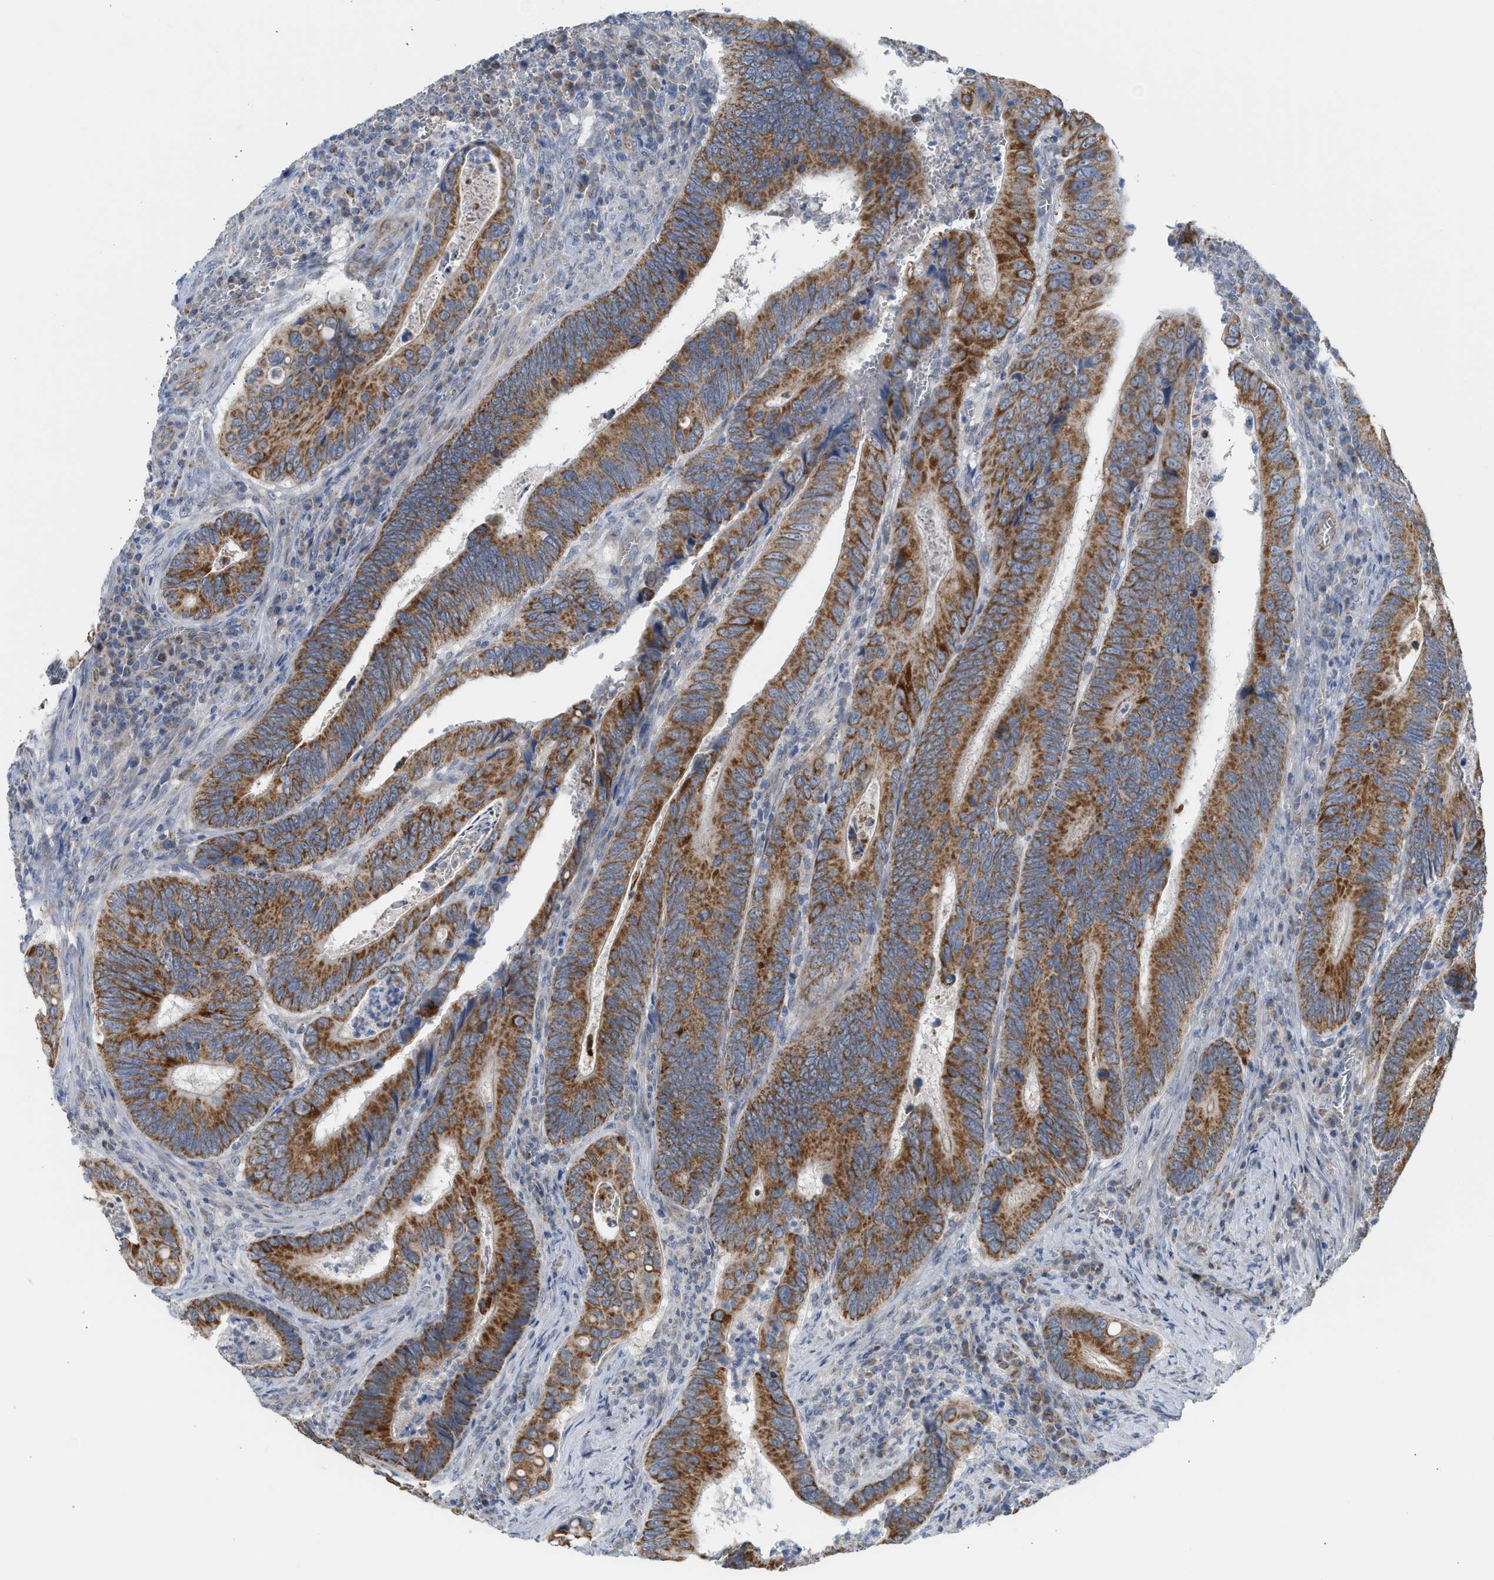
{"staining": {"intensity": "strong", "quantity": ">75%", "location": "cytoplasmic/membranous"}, "tissue": "colorectal cancer", "cell_type": "Tumor cells", "image_type": "cancer", "snomed": [{"axis": "morphology", "description": "Inflammation, NOS"}, {"axis": "morphology", "description": "Adenocarcinoma, NOS"}, {"axis": "topography", "description": "Colon"}], "caption": "Colorectal adenocarcinoma stained with DAB immunohistochemistry (IHC) shows high levels of strong cytoplasmic/membranous staining in about >75% of tumor cells.", "gene": "GOT2", "patient": {"sex": "male", "age": 72}}